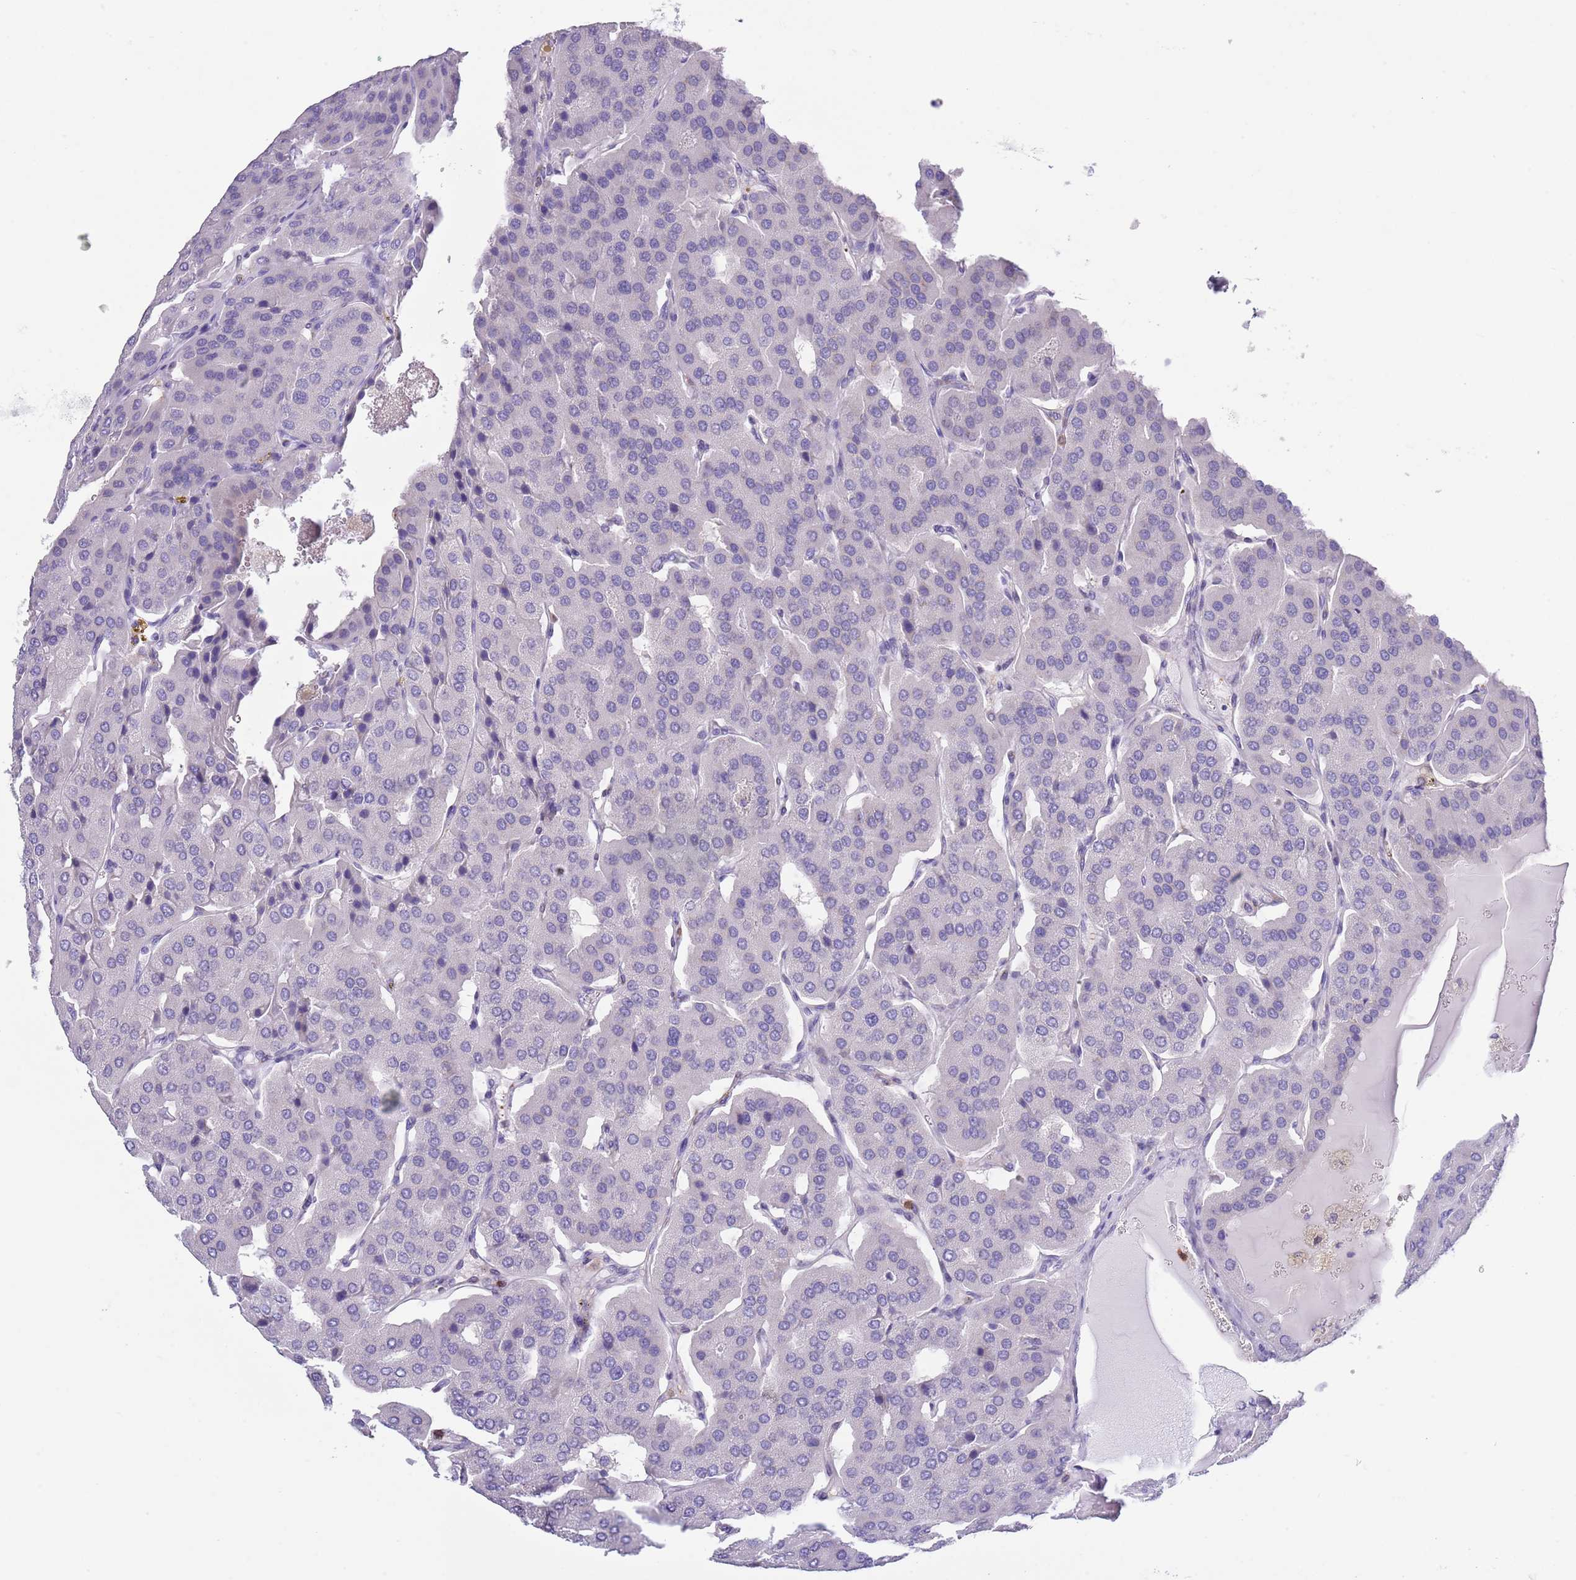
{"staining": {"intensity": "negative", "quantity": "none", "location": "none"}, "tissue": "parathyroid gland", "cell_type": "Glandular cells", "image_type": "normal", "snomed": [{"axis": "morphology", "description": "Normal tissue, NOS"}, {"axis": "morphology", "description": "Adenoma, NOS"}, {"axis": "topography", "description": "Parathyroid gland"}], "caption": "DAB immunohistochemical staining of unremarkable human parathyroid gland demonstrates no significant positivity in glandular cells. (Stains: DAB immunohistochemistry (IHC) with hematoxylin counter stain, Microscopy: brightfield microscopy at high magnification).", "gene": "ZFP2", "patient": {"sex": "female", "age": 86}}